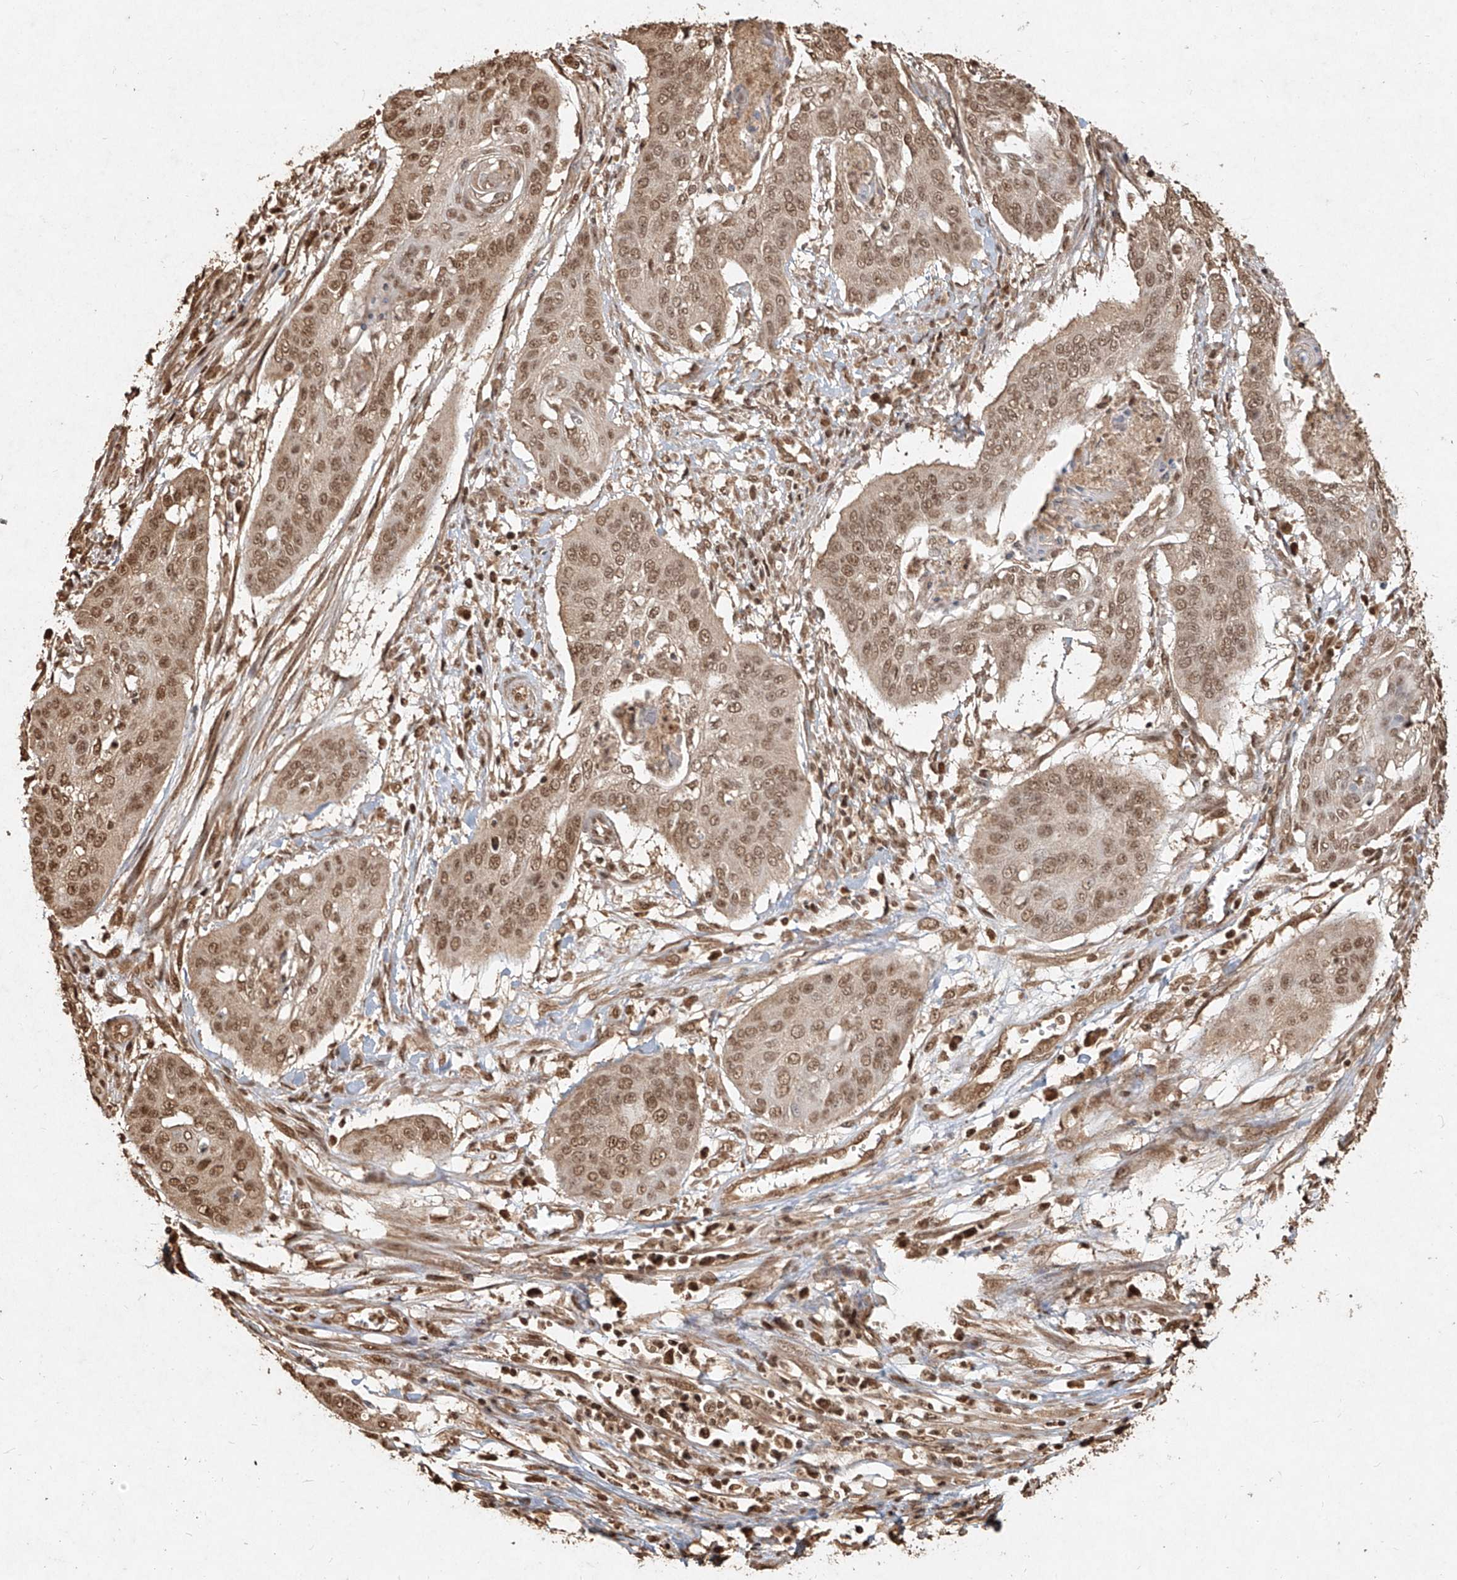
{"staining": {"intensity": "moderate", "quantity": ">75%", "location": "cytoplasmic/membranous,nuclear"}, "tissue": "cervical cancer", "cell_type": "Tumor cells", "image_type": "cancer", "snomed": [{"axis": "morphology", "description": "Squamous cell carcinoma, NOS"}, {"axis": "topography", "description": "Cervix"}], "caption": "IHC histopathology image of neoplastic tissue: human cervical cancer stained using immunohistochemistry (IHC) exhibits medium levels of moderate protein expression localized specifically in the cytoplasmic/membranous and nuclear of tumor cells, appearing as a cytoplasmic/membranous and nuclear brown color.", "gene": "UBE2K", "patient": {"sex": "female", "age": 39}}